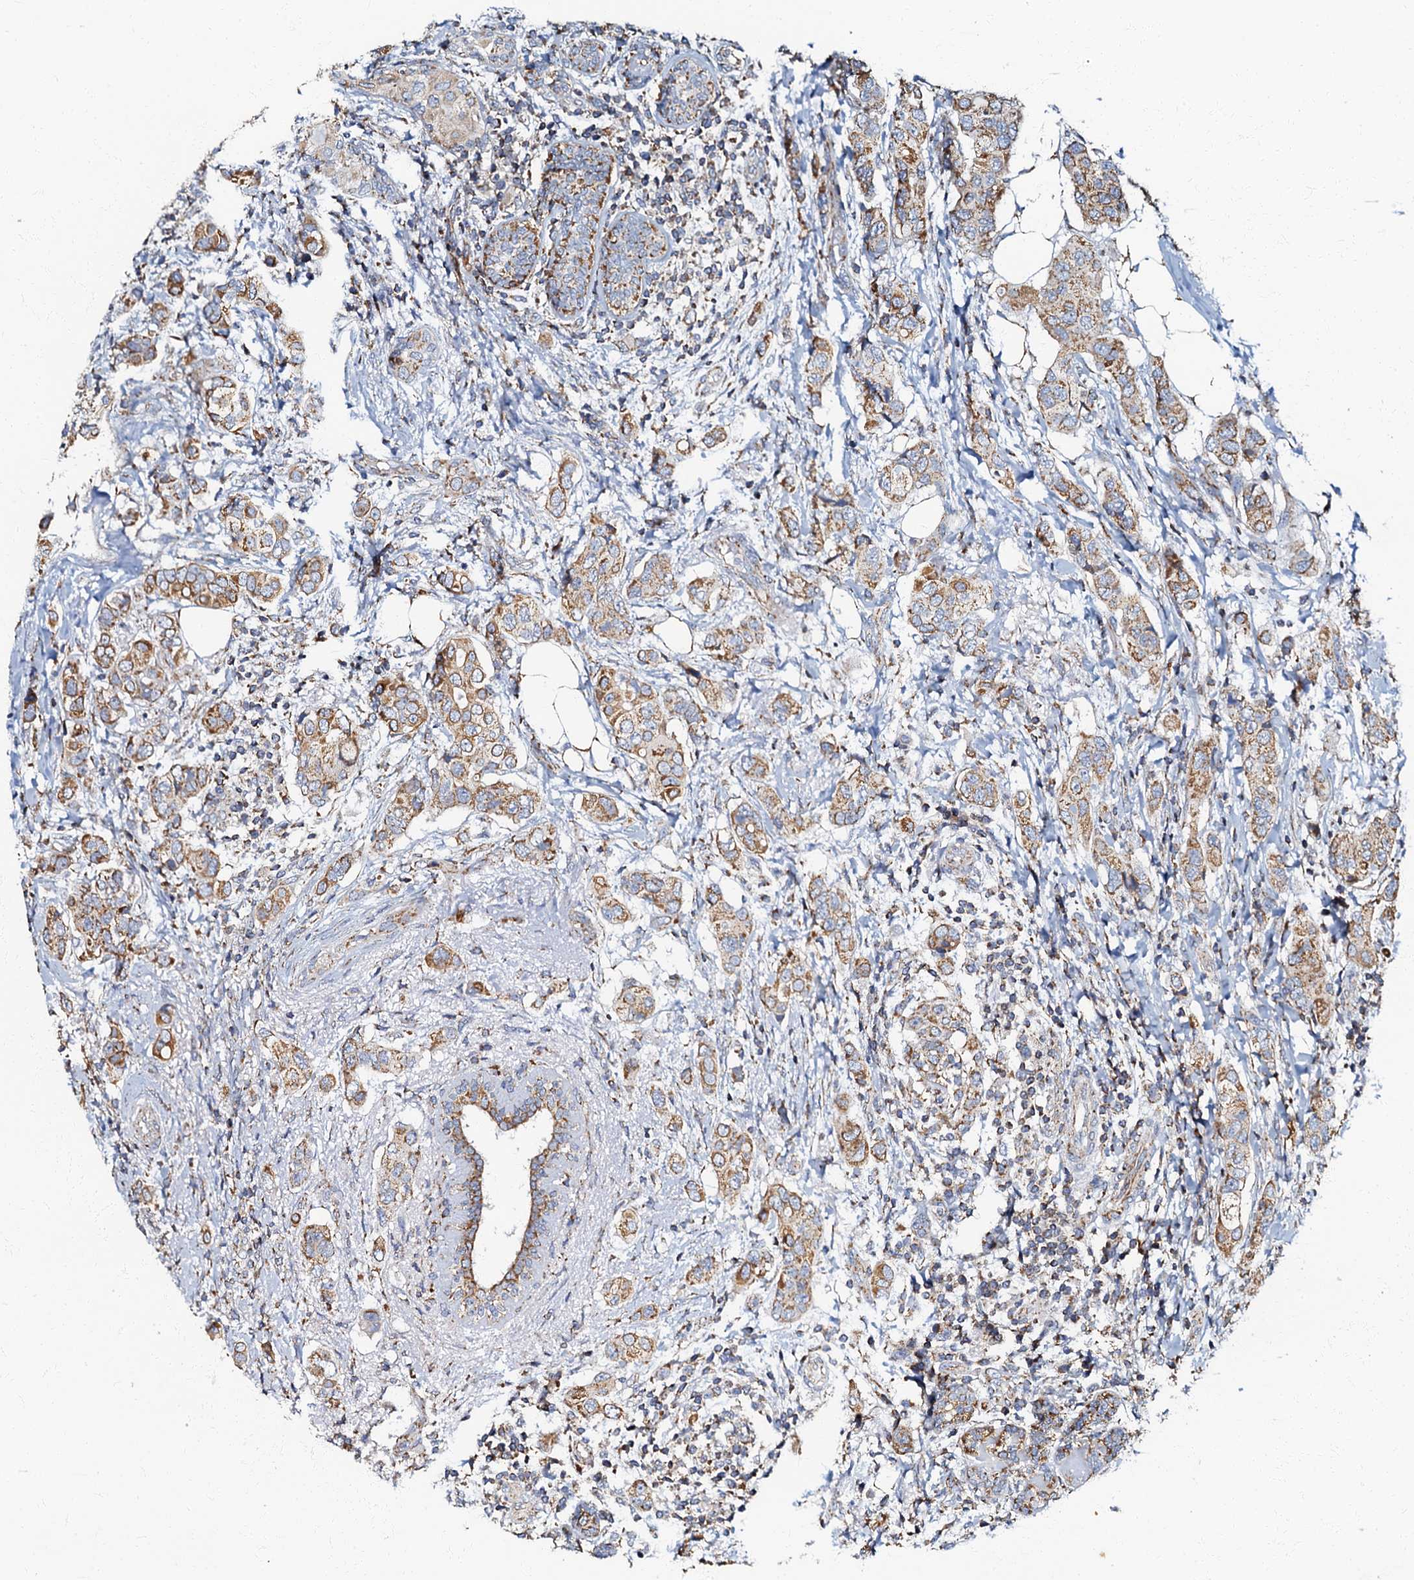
{"staining": {"intensity": "moderate", "quantity": ">75%", "location": "cytoplasmic/membranous"}, "tissue": "breast cancer", "cell_type": "Tumor cells", "image_type": "cancer", "snomed": [{"axis": "morphology", "description": "Lobular carcinoma"}, {"axis": "topography", "description": "Breast"}], "caption": "Protein staining shows moderate cytoplasmic/membranous positivity in approximately >75% of tumor cells in breast cancer (lobular carcinoma).", "gene": "NDUFA12", "patient": {"sex": "female", "age": 51}}